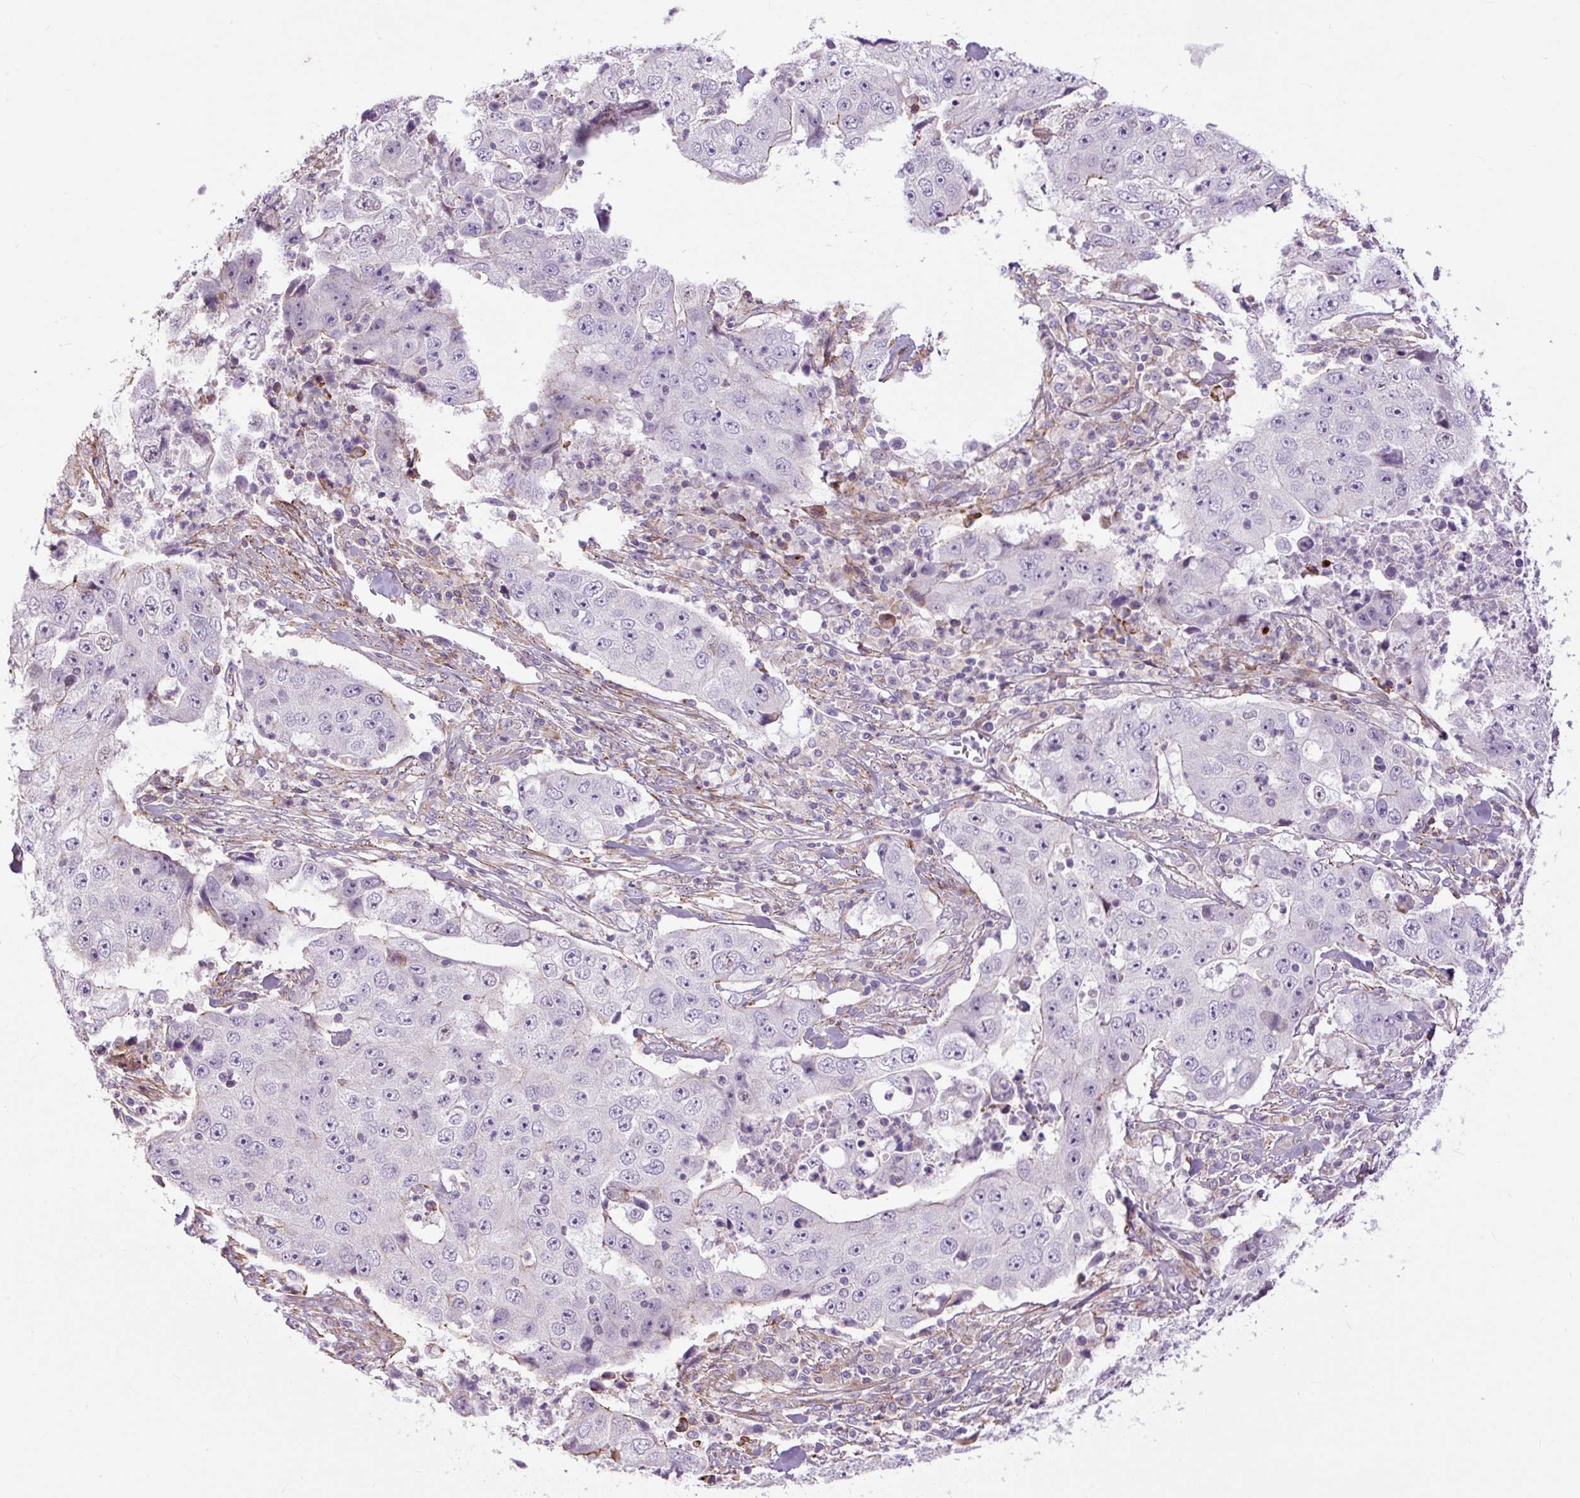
{"staining": {"intensity": "negative", "quantity": "none", "location": "none"}, "tissue": "lung cancer", "cell_type": "Tumor cells", "image_type": "cancer", "snomed": [{"axis": "morphology", "description": "Squamous cell carcinoma, NOS"}, {"axis": "topography", "description": "Lung"}], "caption": "Squamous cell carcinoma (lung) stained for a protein using IHC demonstrates no positivity tumor cells.", "gene": "ZNF197", "patient": {"sex": "male", "age": 64}}